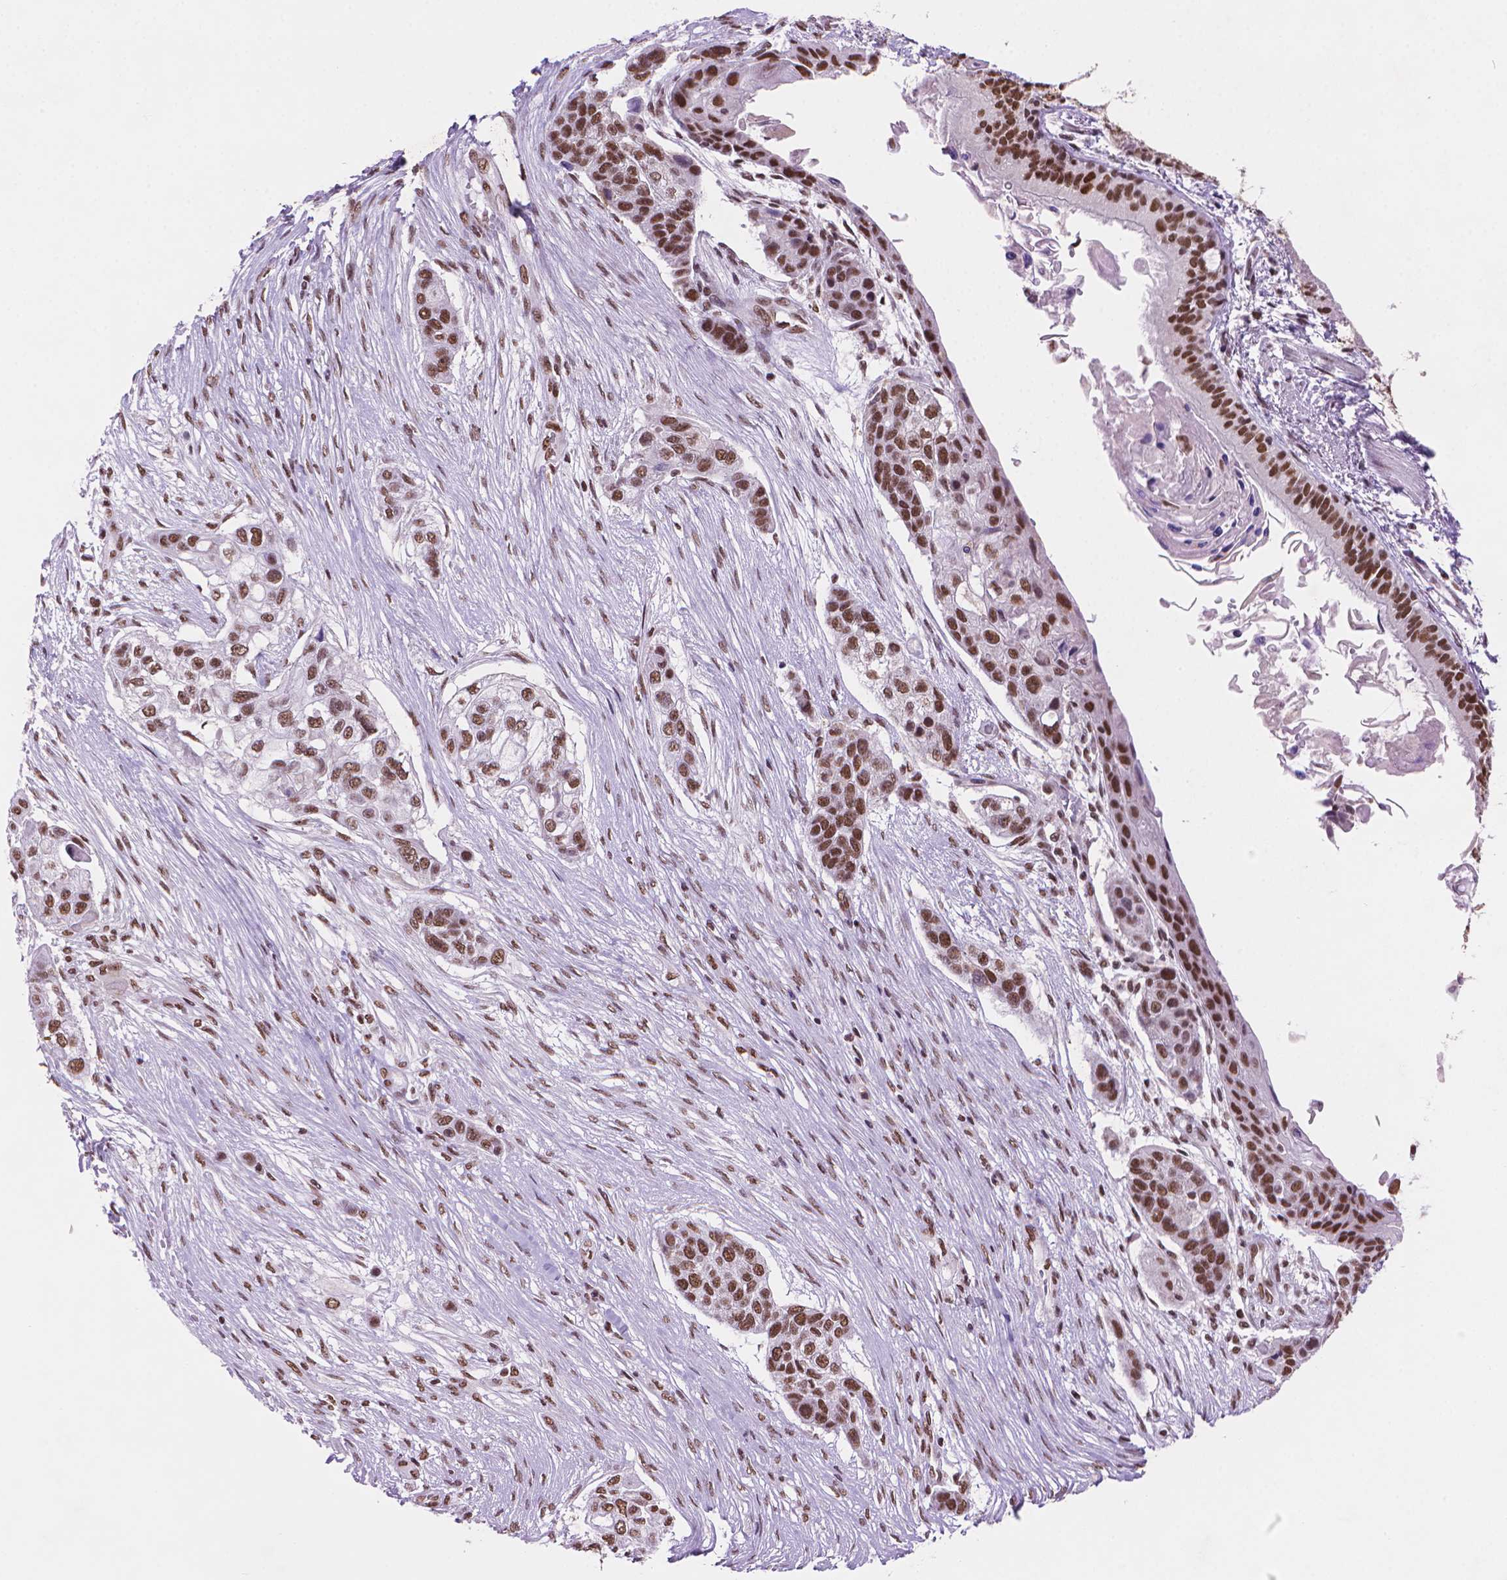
{"staining": {"intensity": "moderate", "quantity": ">75%", "location": "nuclear"}, "tissue": "lung cancer", "cell_type": "Tumor cells", "image_type": "cancer", "snomed": [{"axis": "morphology", "description": "Squamous cell carcinoma, NOS"}, {"axis": "topography", "description": "Lung"}], "caption": "Squamous cell carcinoma (lung) stained for a protein (brown) reveals moderate nuclear positive staining in approximately >75% of tumor cells.", "gene": "RPA4", "patient": {"sex": "male", "age": 69}}